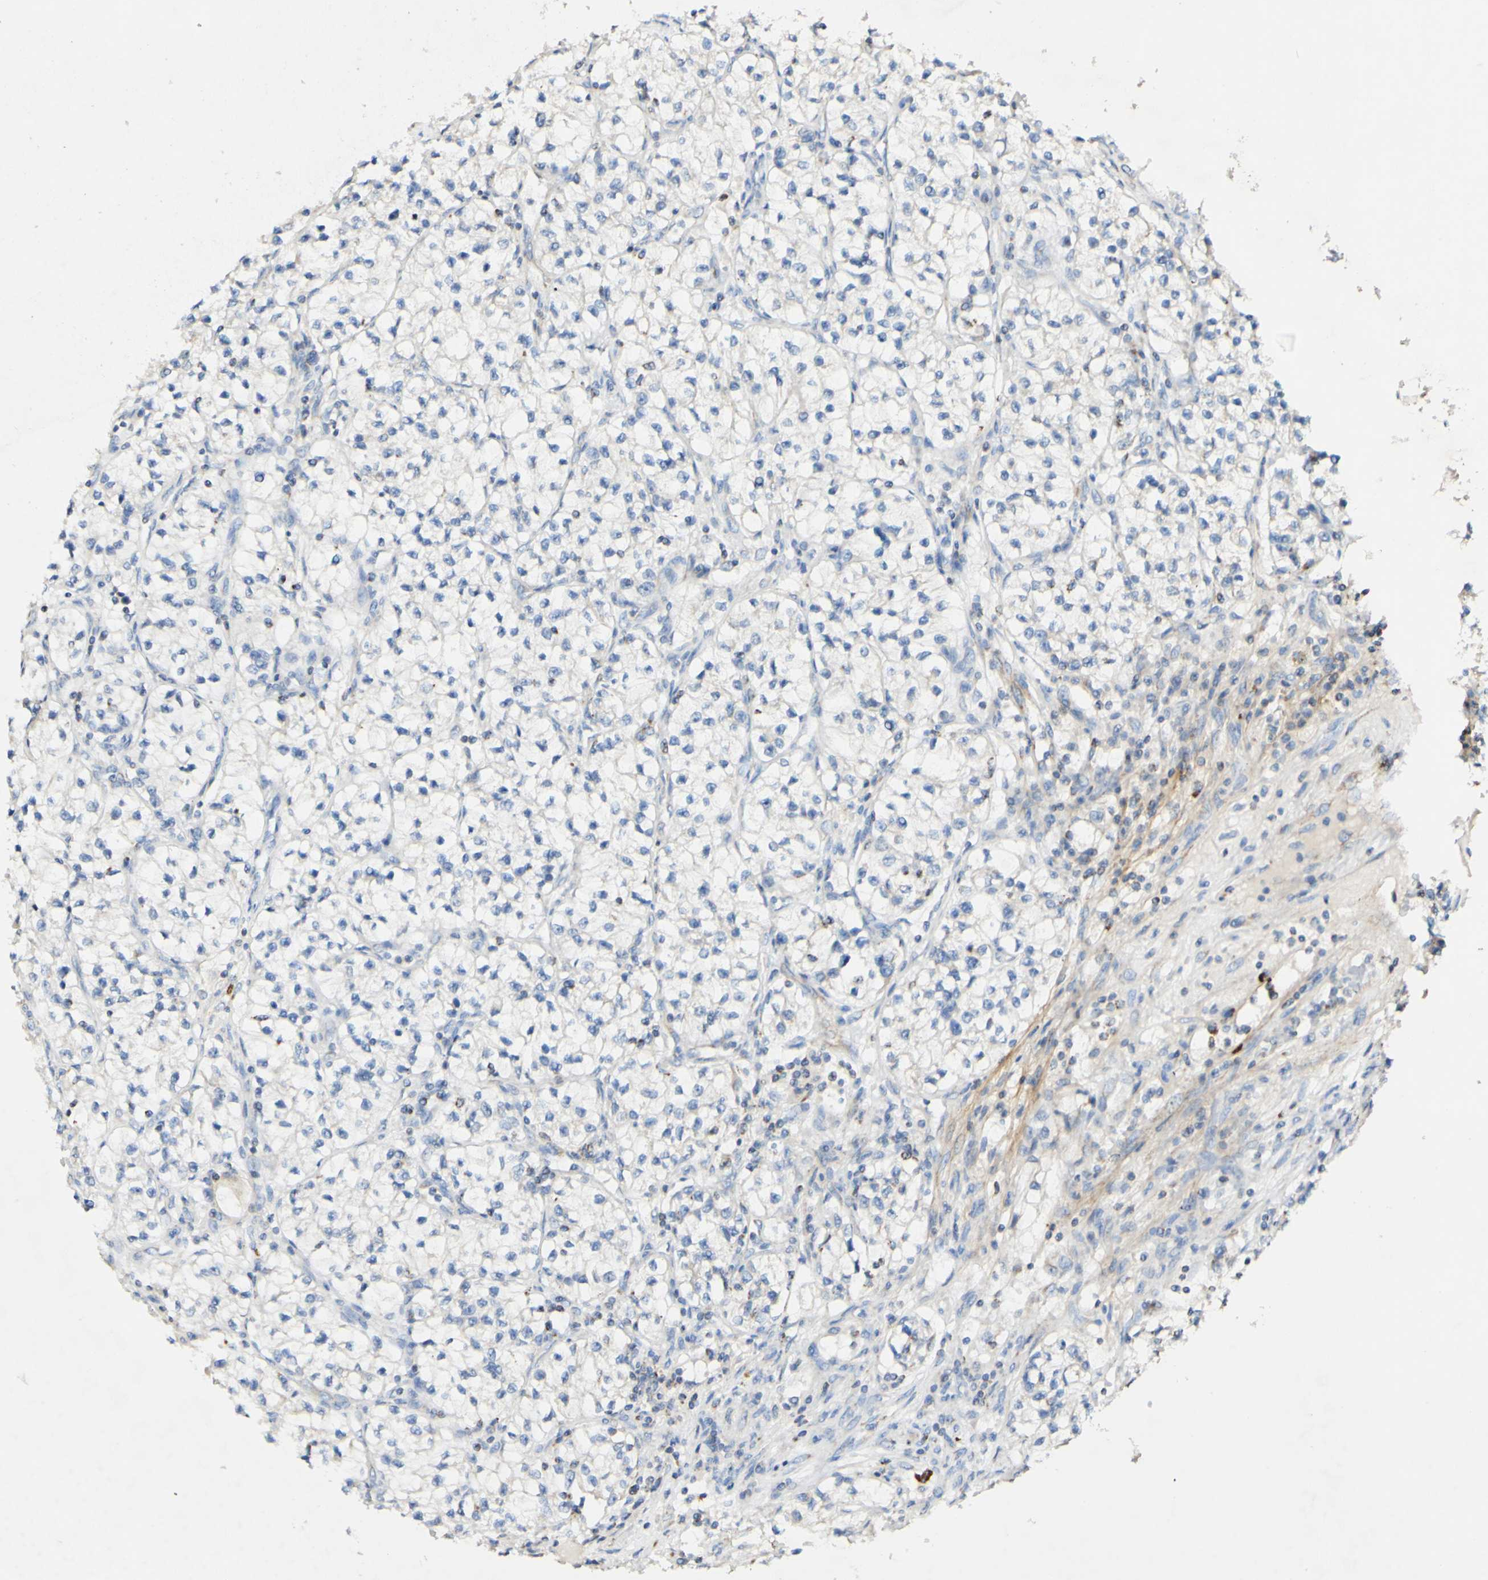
{"staining": {"intensity": "negative", "quantity": "none", "location": "none"}, "tissue": "renal cancer", "cell_type": "Tumor cells", "image_type": "cancer", "snomed": [{"axis": "morphology", "description": "Adenocarcinoma, NOS"}, {"axis": "topography", "description": "Kidney"}], "caption": "A photomicrograph of renal cancer stained for a protein exhibits no brown staining in tumor cells. (DAB immunohistochemistry (IHC), high magnification).", "gene": "OXCT1", "patient": {"sex": "female", "age": 57}}